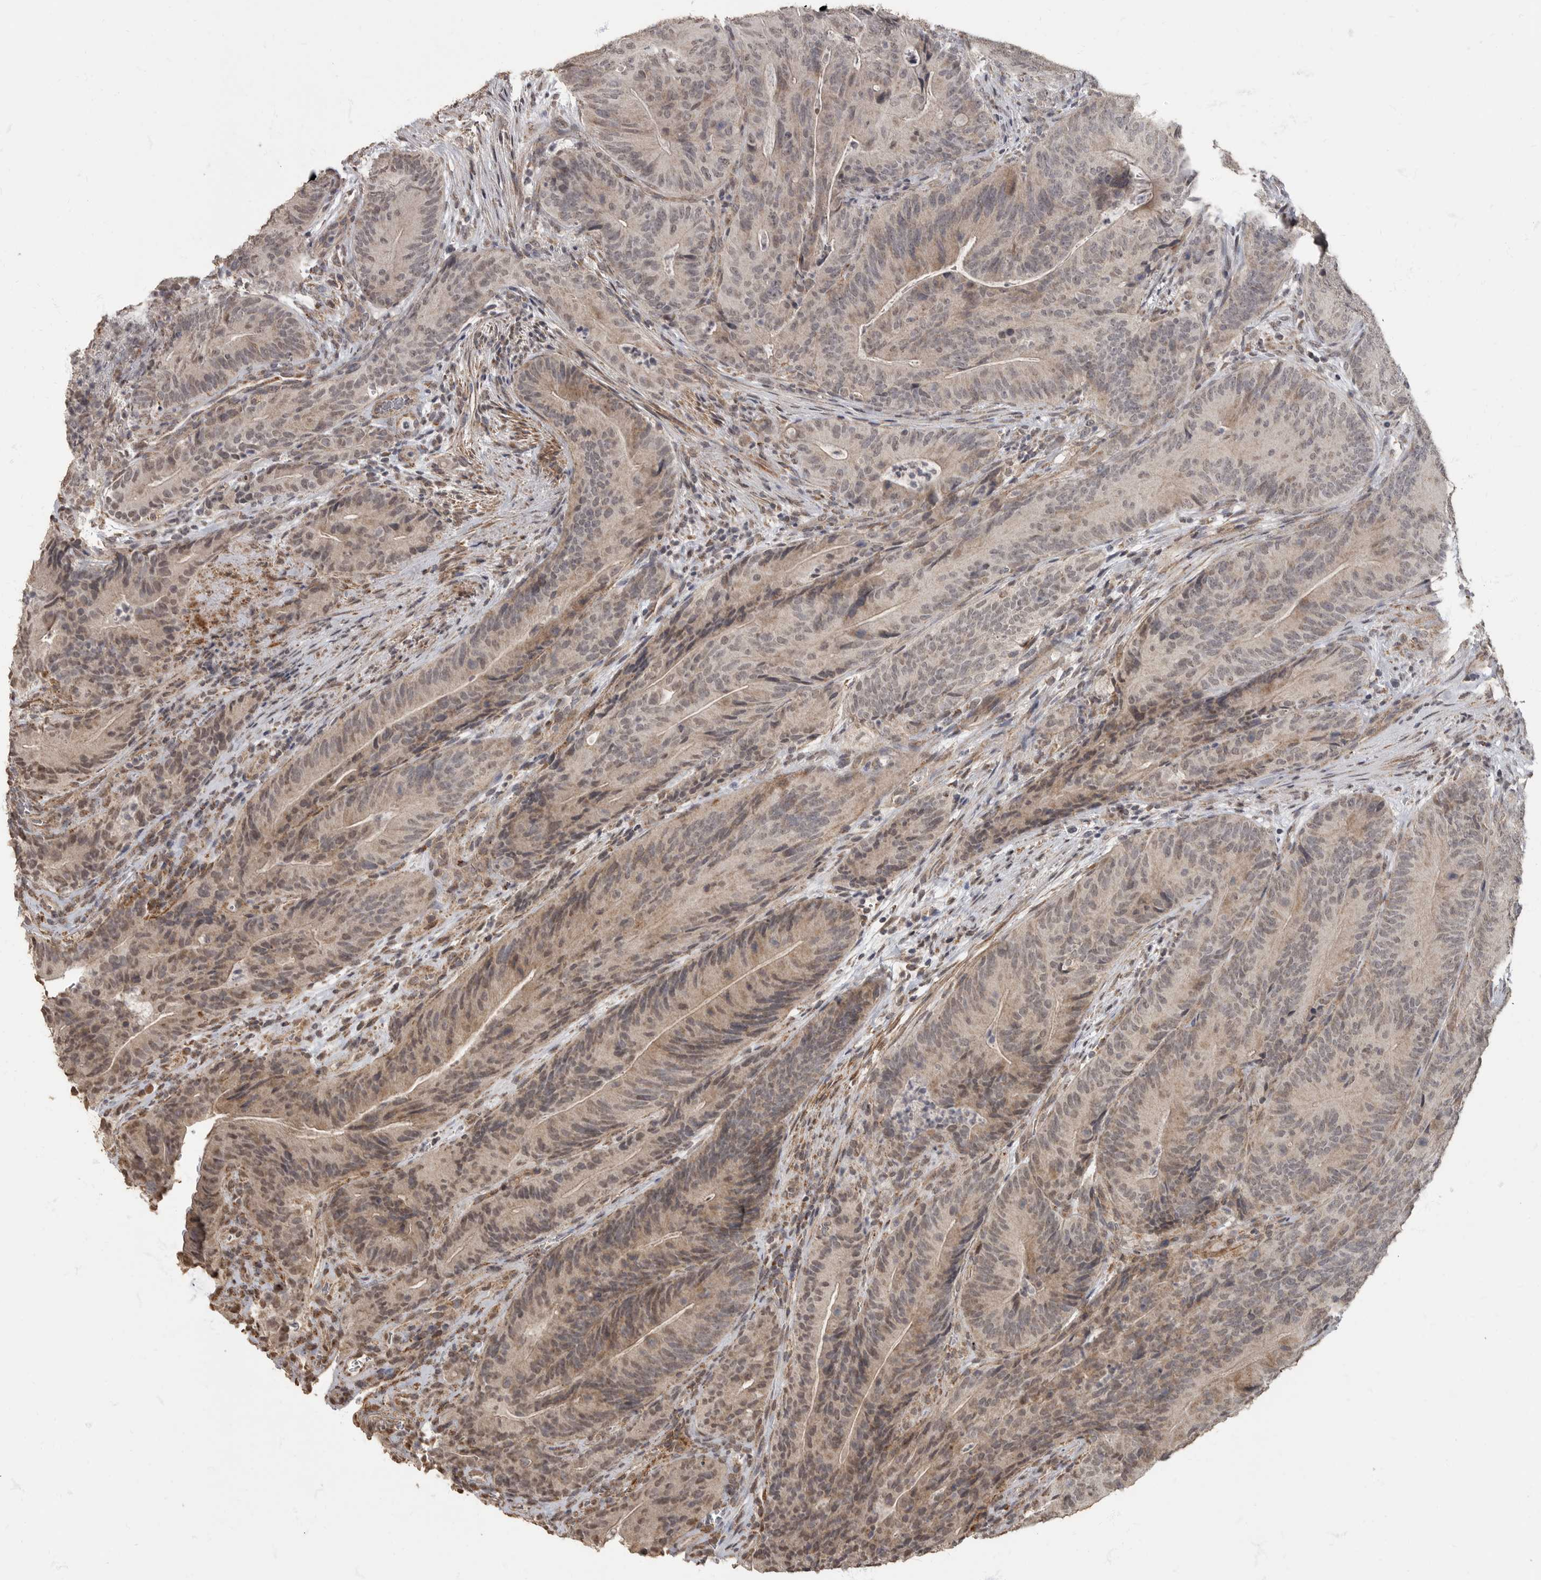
{"staining": {"intensity": "weak", "quantity": "25%-75%", "location": "cytoplasmic/membranous,nuclear"}, "tissue": "colorectal cancer", "cell_type": "Tumor cells", "image_type": "cancer", "snomed": [{"axis": "morphology", "description": "Normal tissue, NOS"}, {"axis": "topography", "description": "Colon"}], "caption": "The immunohistochemical stain highlights weak cytoplasmic/membranous and nuclear staining in tumor cells of colorectal cancer tissue. Nuclei are stained in blue.", "gene": "MAFG", "patient": {"sex": "female", "age": 82}}